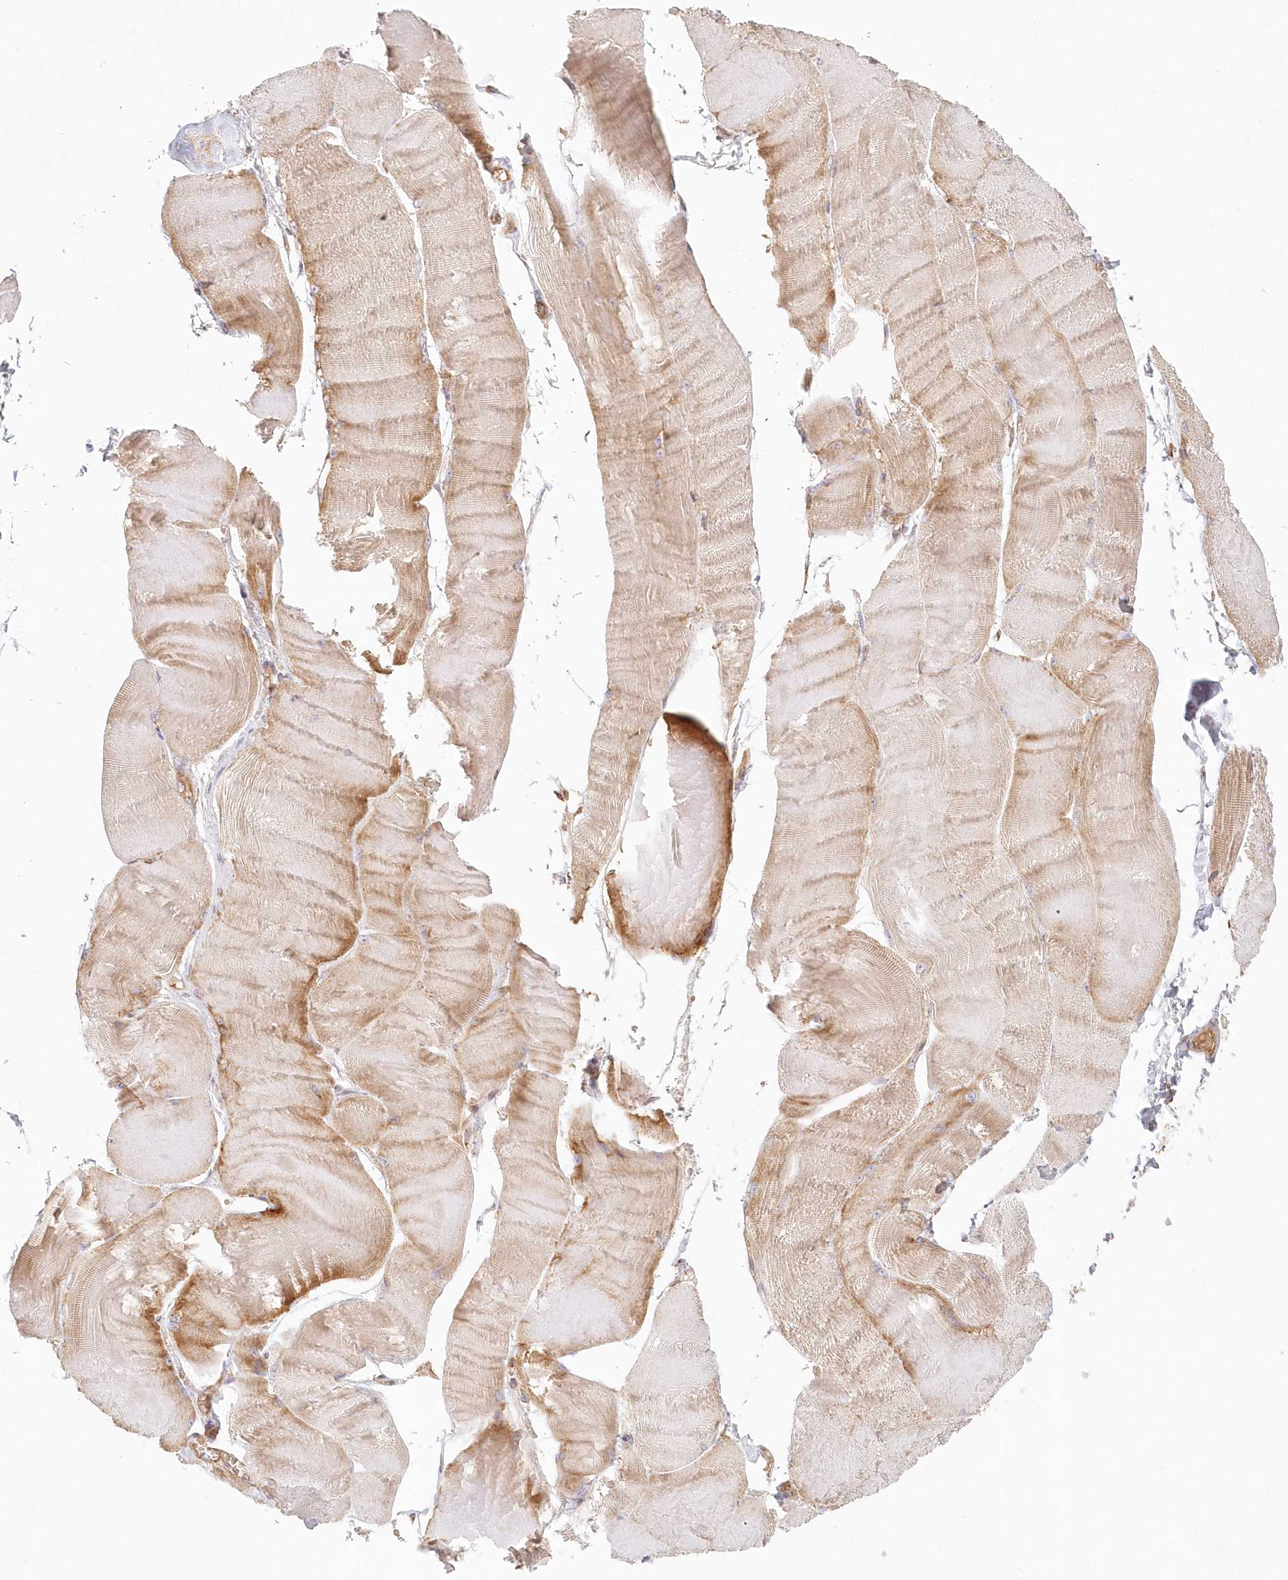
{"staining": {"intensity": "moderate", "quantity": "25%-75%", "location": "cytoplasmic/membranous"}, "tissue": "skeletal muscle", "cell_type": "Myocytes", "image_type": "normal", "snomed": [{"axis": "morphology", "description": "Normal tissue, NOS"}, {"axis": "morphology", "description": "Basal cell carcinoma"}, {"axis": "topography", "description": "Skeletal muscle"}], "caption": "Protein analysis of unremarkable skeletal muscle demonstrates moderate cytoplasmic/membranous expression in about 25%-75% of myocytes.", "gene": "KIAA0232", "patient": {"sex": "female", "age": 64}}